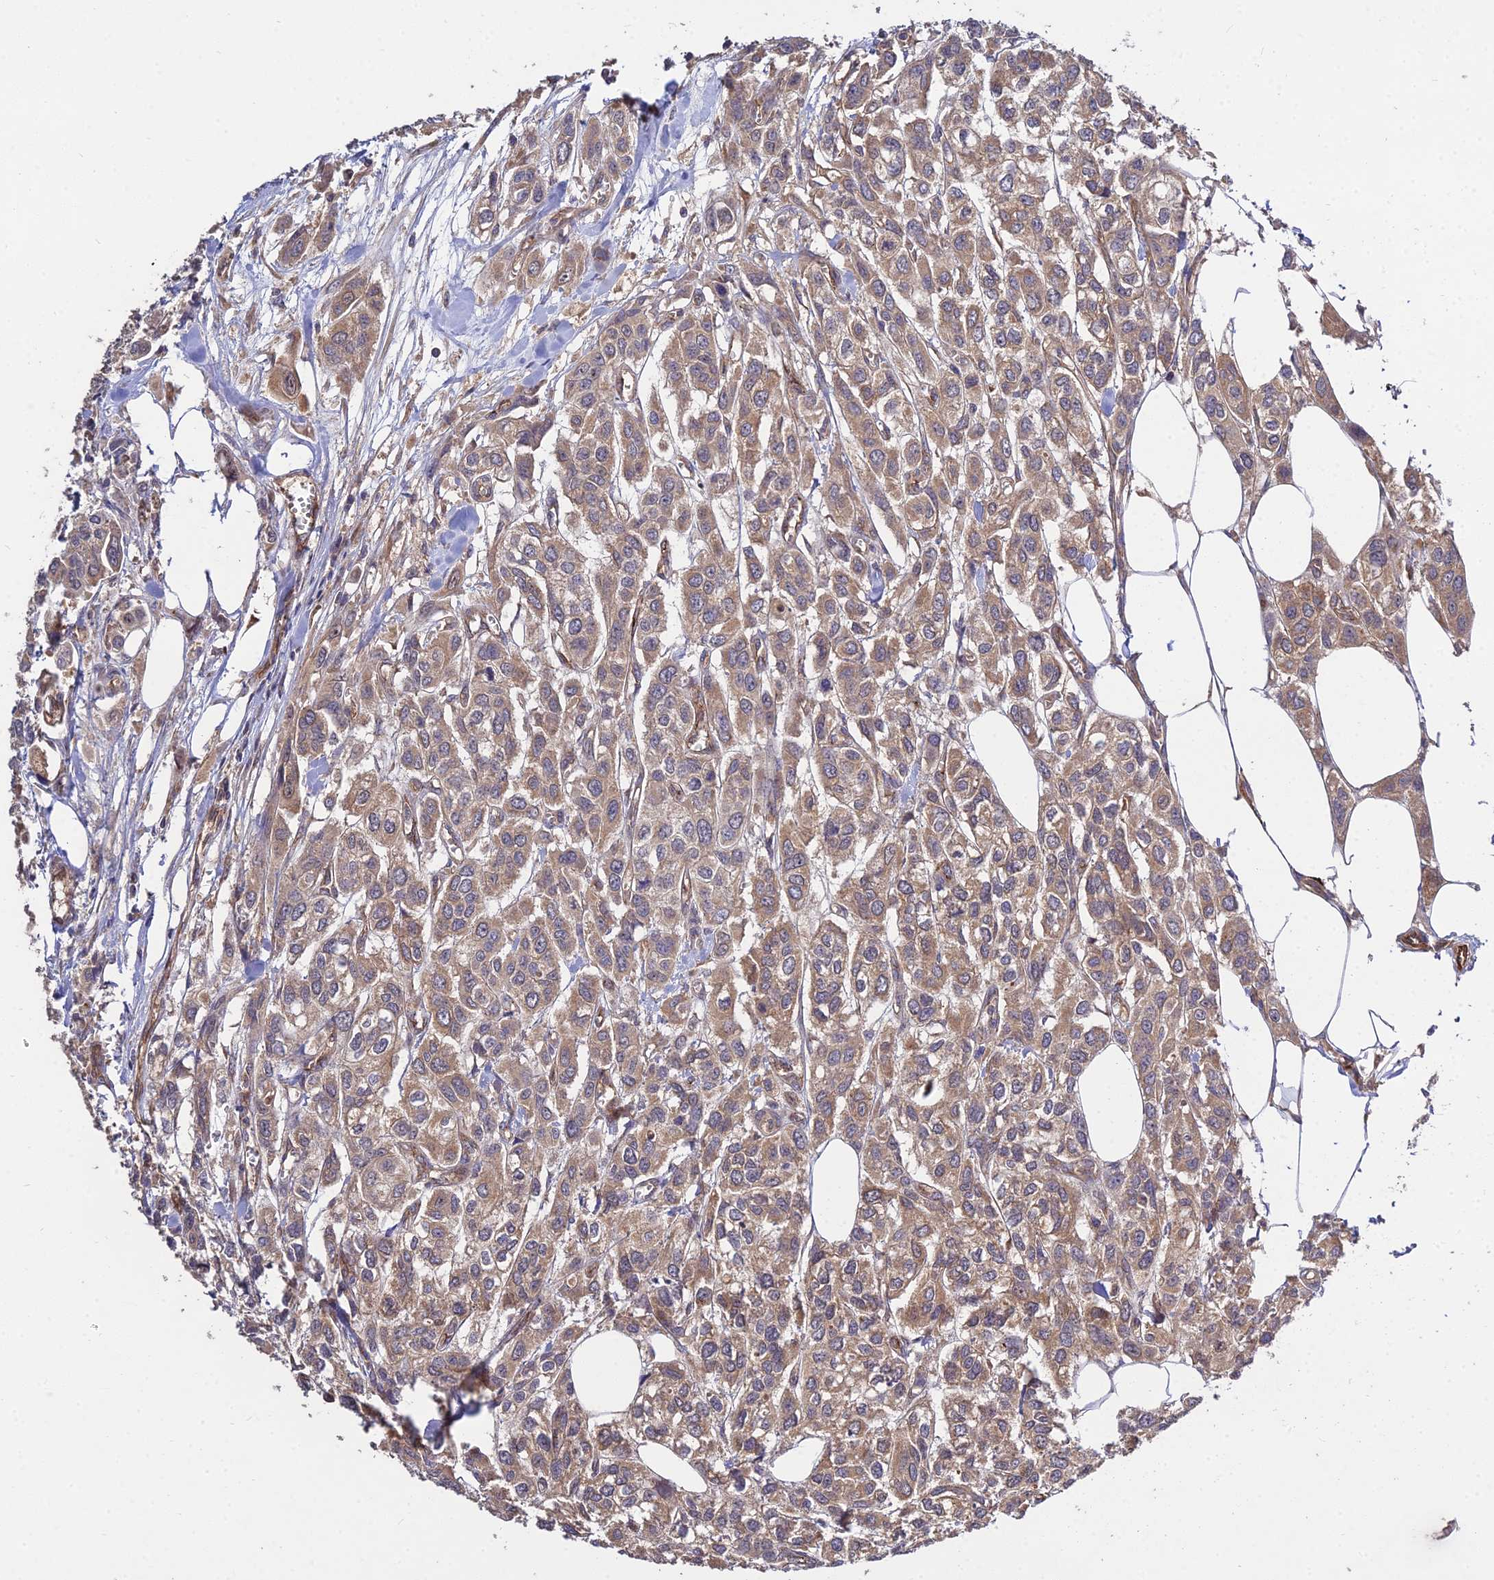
{"staining": {"intensity": "moderate", "quantity": ">75%", "location": "cytoplasmic/membranous"}, "tissue": "urothelial cancer", "cell_type": "Tumor cells", "image_type": "cancer", "snomed": [{"axis": "morphology", "description": "Urothelial carcinoma, High grade"}, {"axis": "topography", "description": "Urinary bladder"}], "caption": "DAB (3,3'-diaminobenzidine) immunohistochemical staining of human high-grade urothelial carcinoma demonstrates moderate cytoplasmic/membranous protein positivity in approximately >75% of tumor cells. The protein of interest is shown in brown color, while the nuclei are stained blue.", "gene": "GRTP1", "patient": {"sex": "male", "age": 67}}